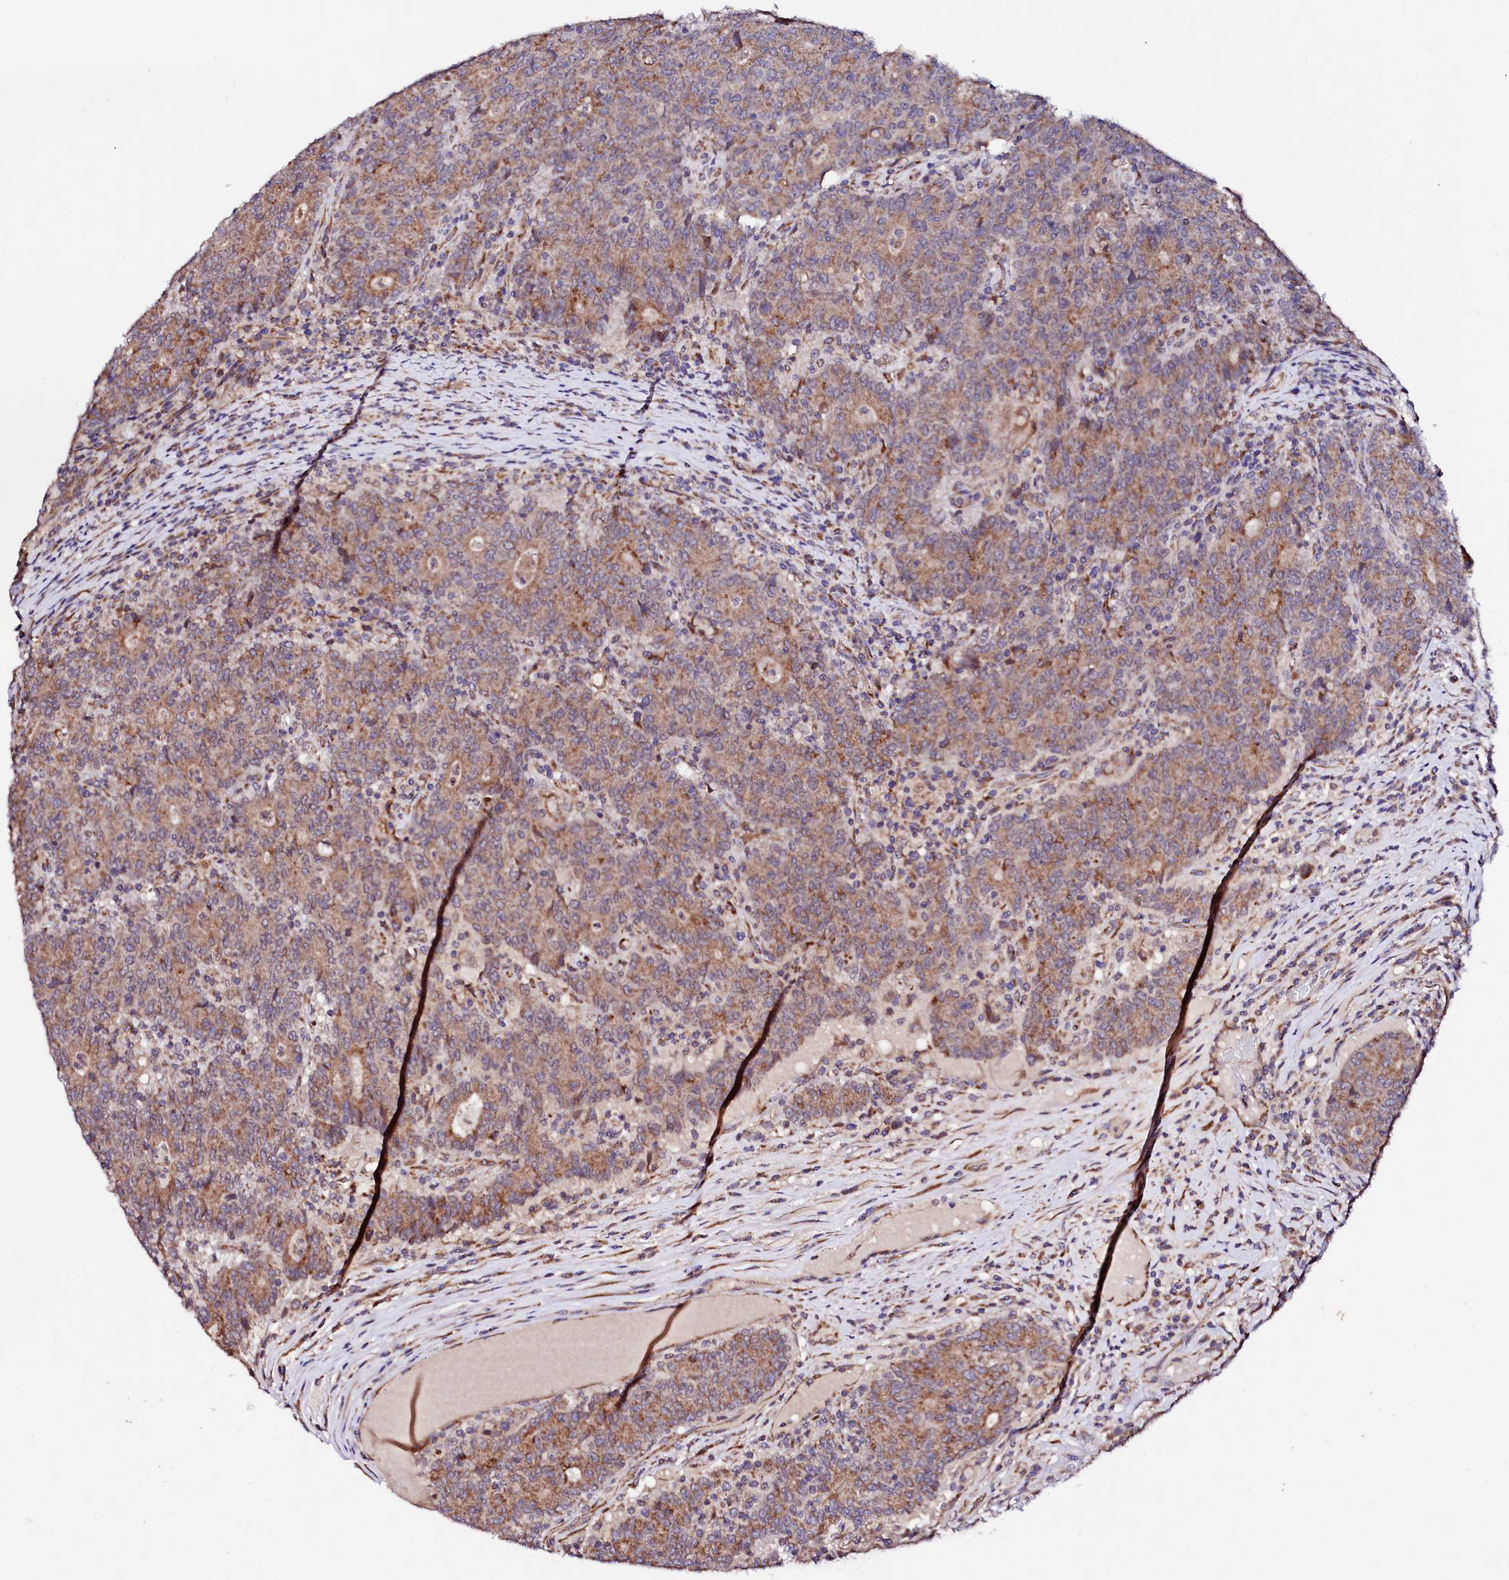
{"staining": {"intensity": "moderate", "quantity": ">75%", "location": "cytoplasmic/membranous"}, "tissue": "colorectal cancer", "cell_type": "Tumor cells", "image_type": "cancer", "snomed": [{"axis": "morphology", "description": "Adenocarcinoma, NOS"}, {"axis": "topography", "description": "Colon"}], "caption": "Moderate cytoplasmic/membranous protein expression is present in about >75% of tumor cells in adenocarcinoma (colorectal).", "gene": "UBE3C", "patient": {"sex": "female", "age": 75}}